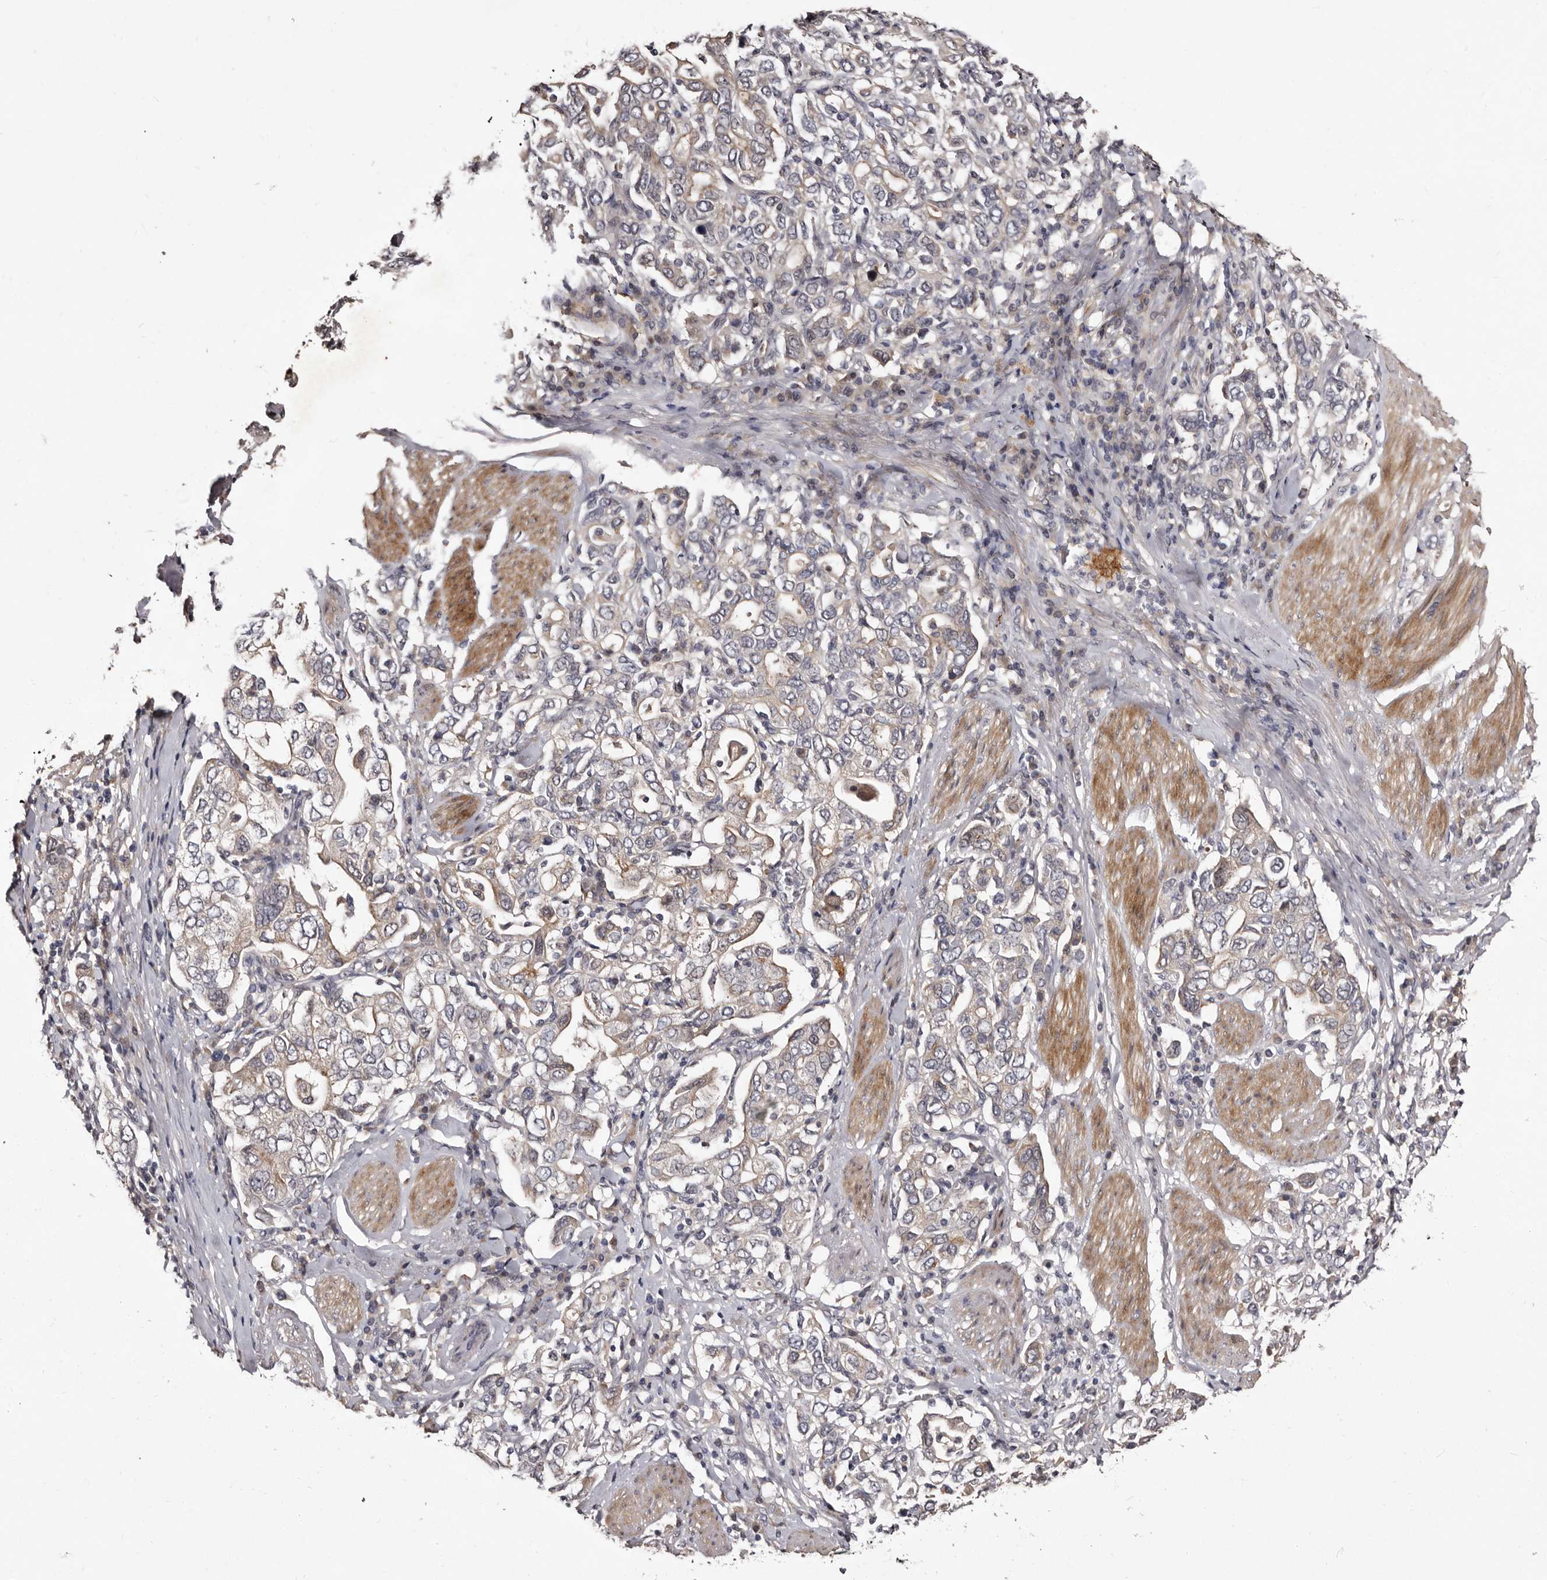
{"staining": {"intensity": "weak", "quantity": "<25%", "location": "cytoplasmic/membranous"}, "tissue": "stomach cancer", "cell_type": "Tumor cells", "image_type": "cancer", "snomed": [{"axis": "morphology", "description": "Adenocarcinoma, NOS"}, {"axis": "topography", "description": "Stomach, upper"}], "caption": "Micrograph shows no significant protein positivity in tumor cells of stomach adenocarcinoma.", "gene": "LANCL2", "patient": {"sex": "male", "age": 62}}